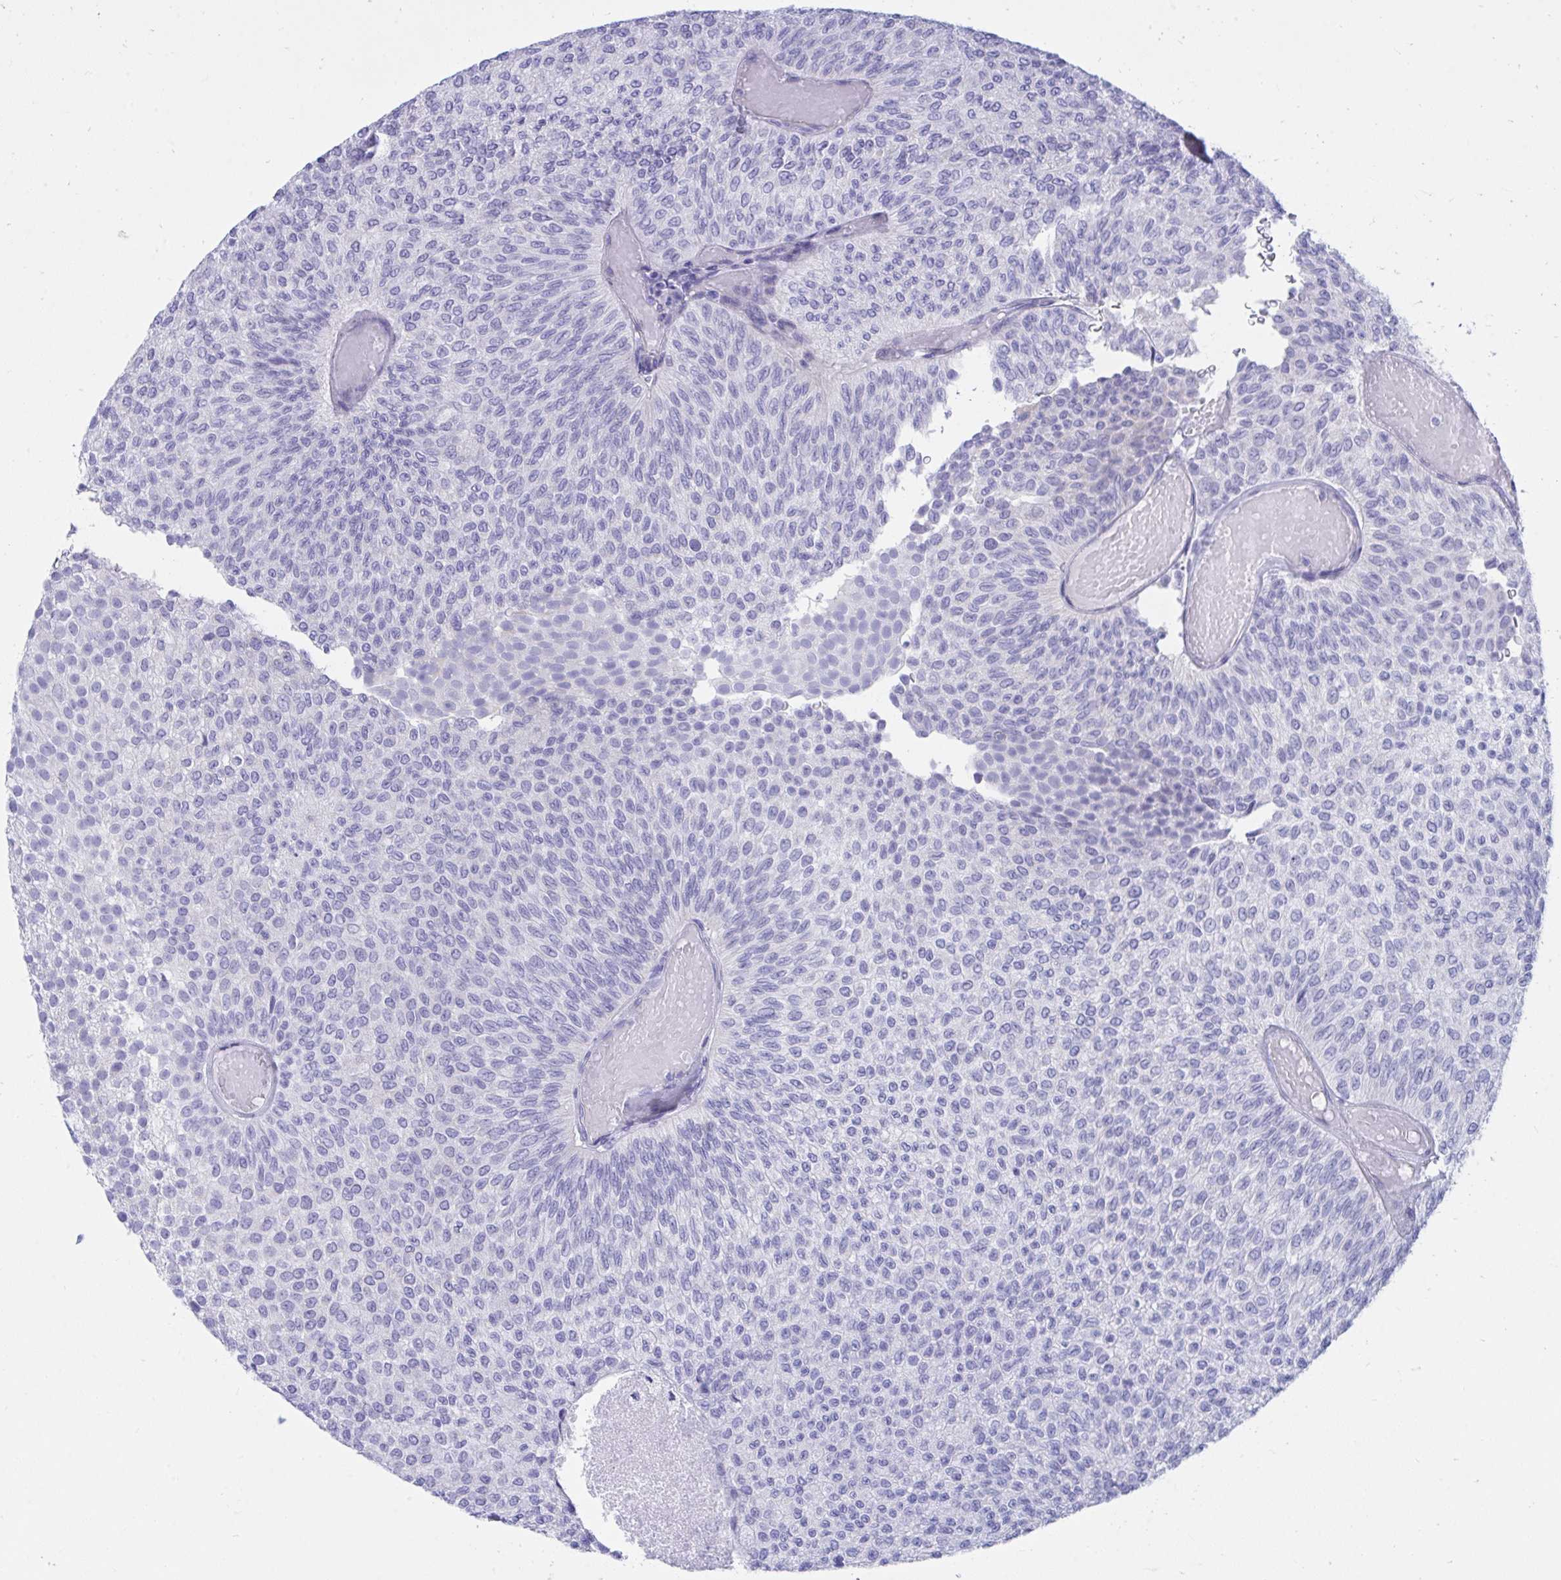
{"staining": {"intensity": "negative", "quantity": "none", "location": "none"}, "tissue": "urothelial cancer", "cell_type": "Tumor cells", "image_type": "cancer", "snomed": [{"axis": "morphology", "description": "Urothelial carcinoma, Low grade"}, {"axis": "topography", "description": "Urinary bladder"}], "caption": "This photomicrograph is of low-grade urothelial carcinoma stained with immunohistochemistry (IHC) to label a protein in brown with the nuclei are counter-stained blue. There is no expression in tumor cells.", "gene": "SHISA8", "patient": {"sex": "male", "age": 78}}